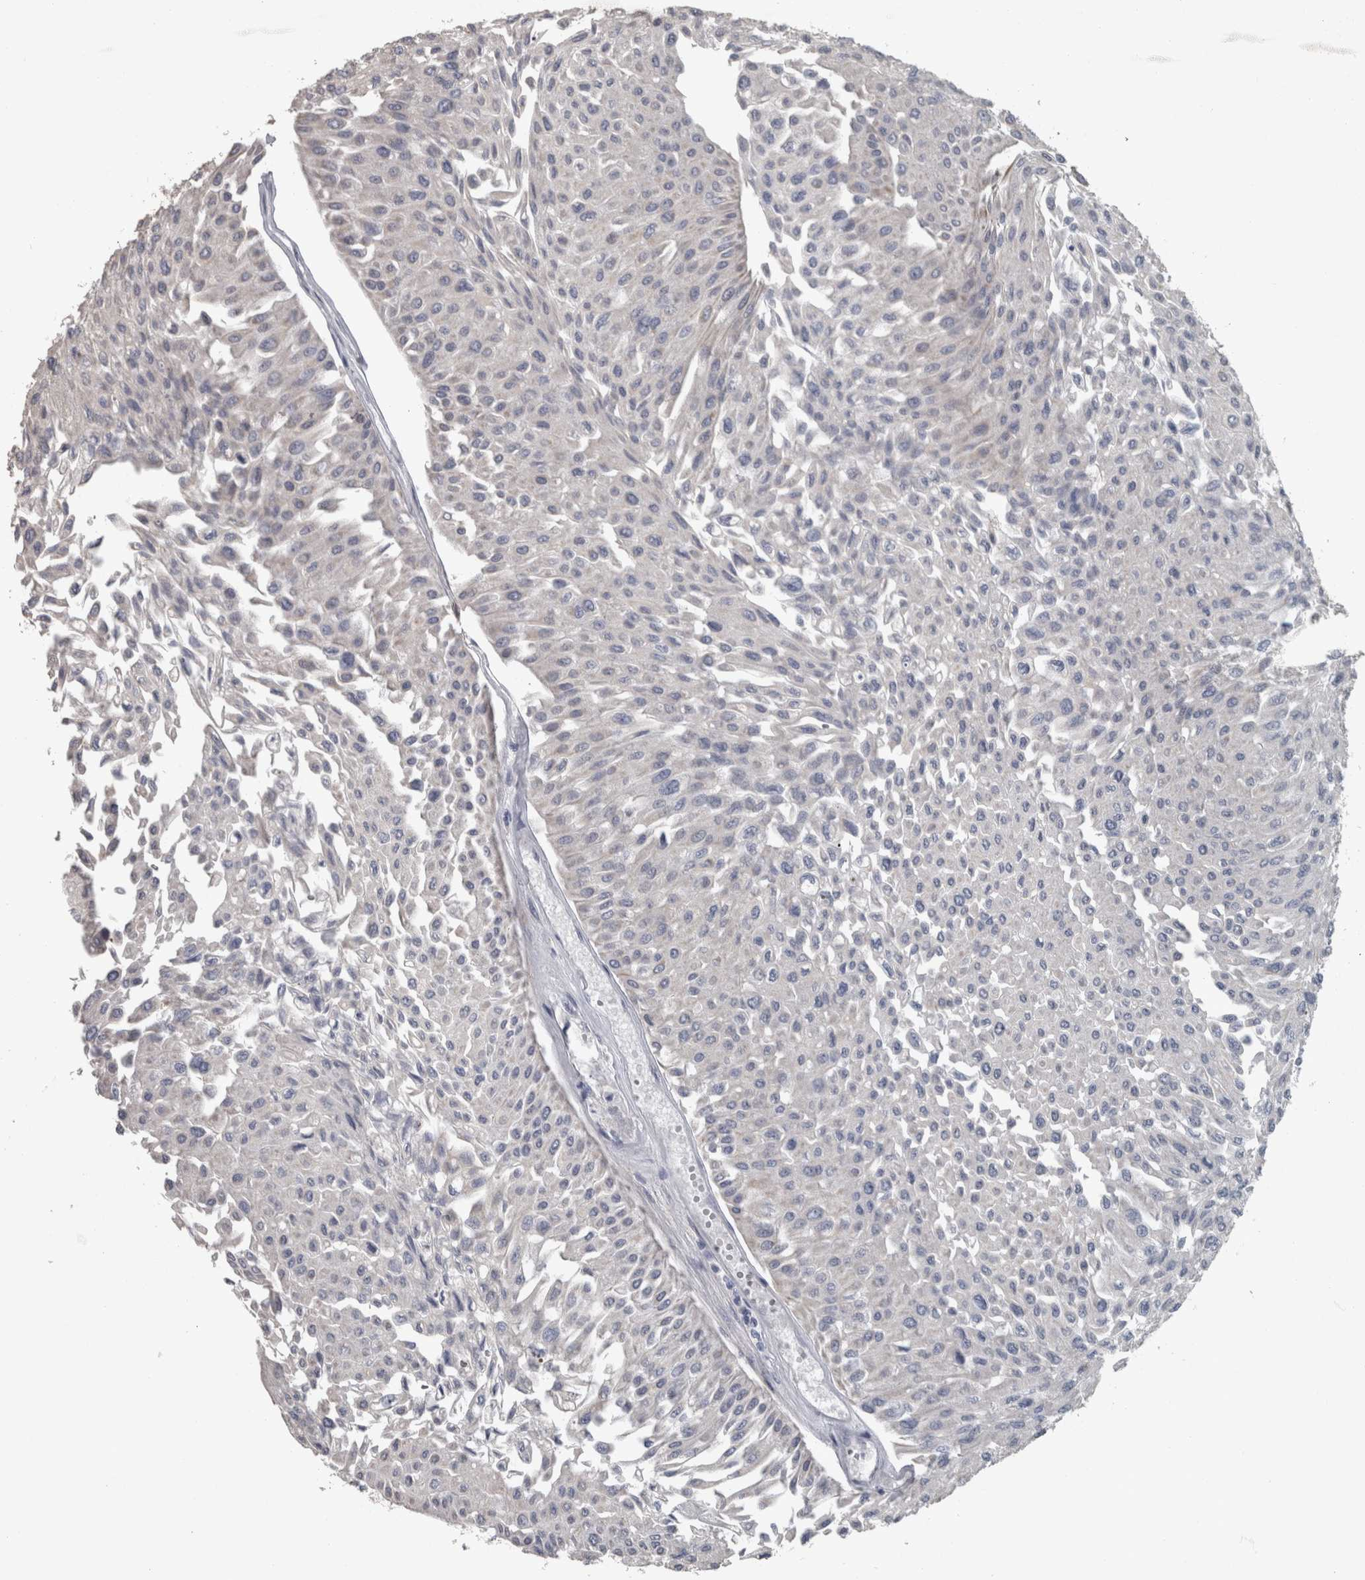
{"staining": {"intensity": "negative", "quantity": "none", "location": "none"}, "tissue": "urothelial cancer", "cell_type": "Tumor cells", "image_type": "cancer", "snomed": [{"axis": "morphology", "description": "Urothelial carcinoma, Low grade"}, {"axis": "topography", "description": "Urinary bladder"}], "caption": "DAB immunohistochemical staining of low-grade urothelial carcinoma shows no significant staining in tumor cells.", "gene": "EFEMP2", "patient": {"sex": "male", "age": 67}}